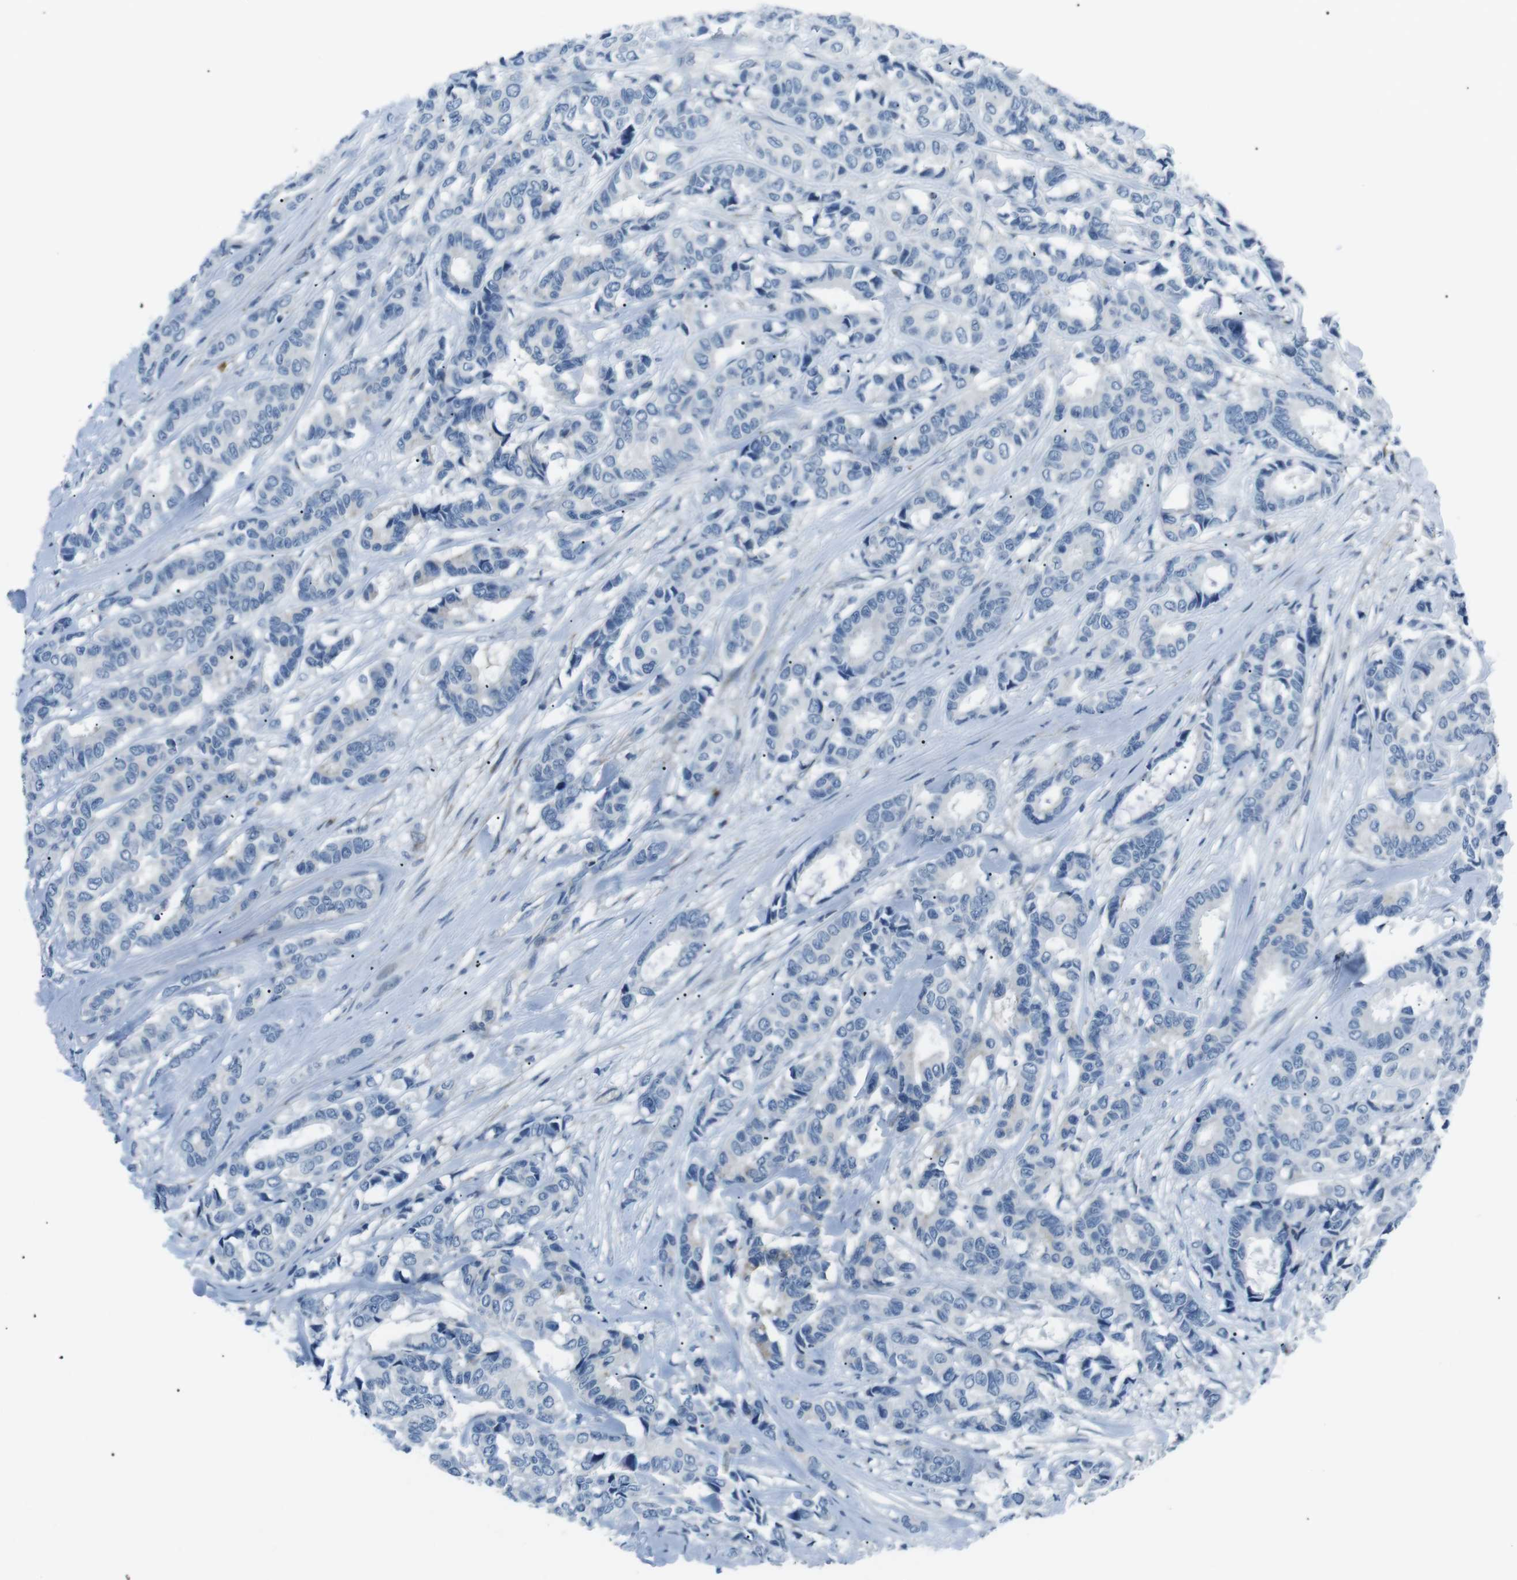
{"staining": {"intensity": "negative", "quantity": "none", "location": "none"}, "tissue": "breast cancer", "cell_type": "Tumor cells", "image_type": "cancer", "snomed": [{"axis": "morphology", "description": "Duct carcinoma"}, {"axis": "topography", "description": "Breast"}], "caption": "Tumor cells show no significant staining in breast cancer.", "gene": "CSF2RA", "patient": {"sex": "female", "age": 87}}